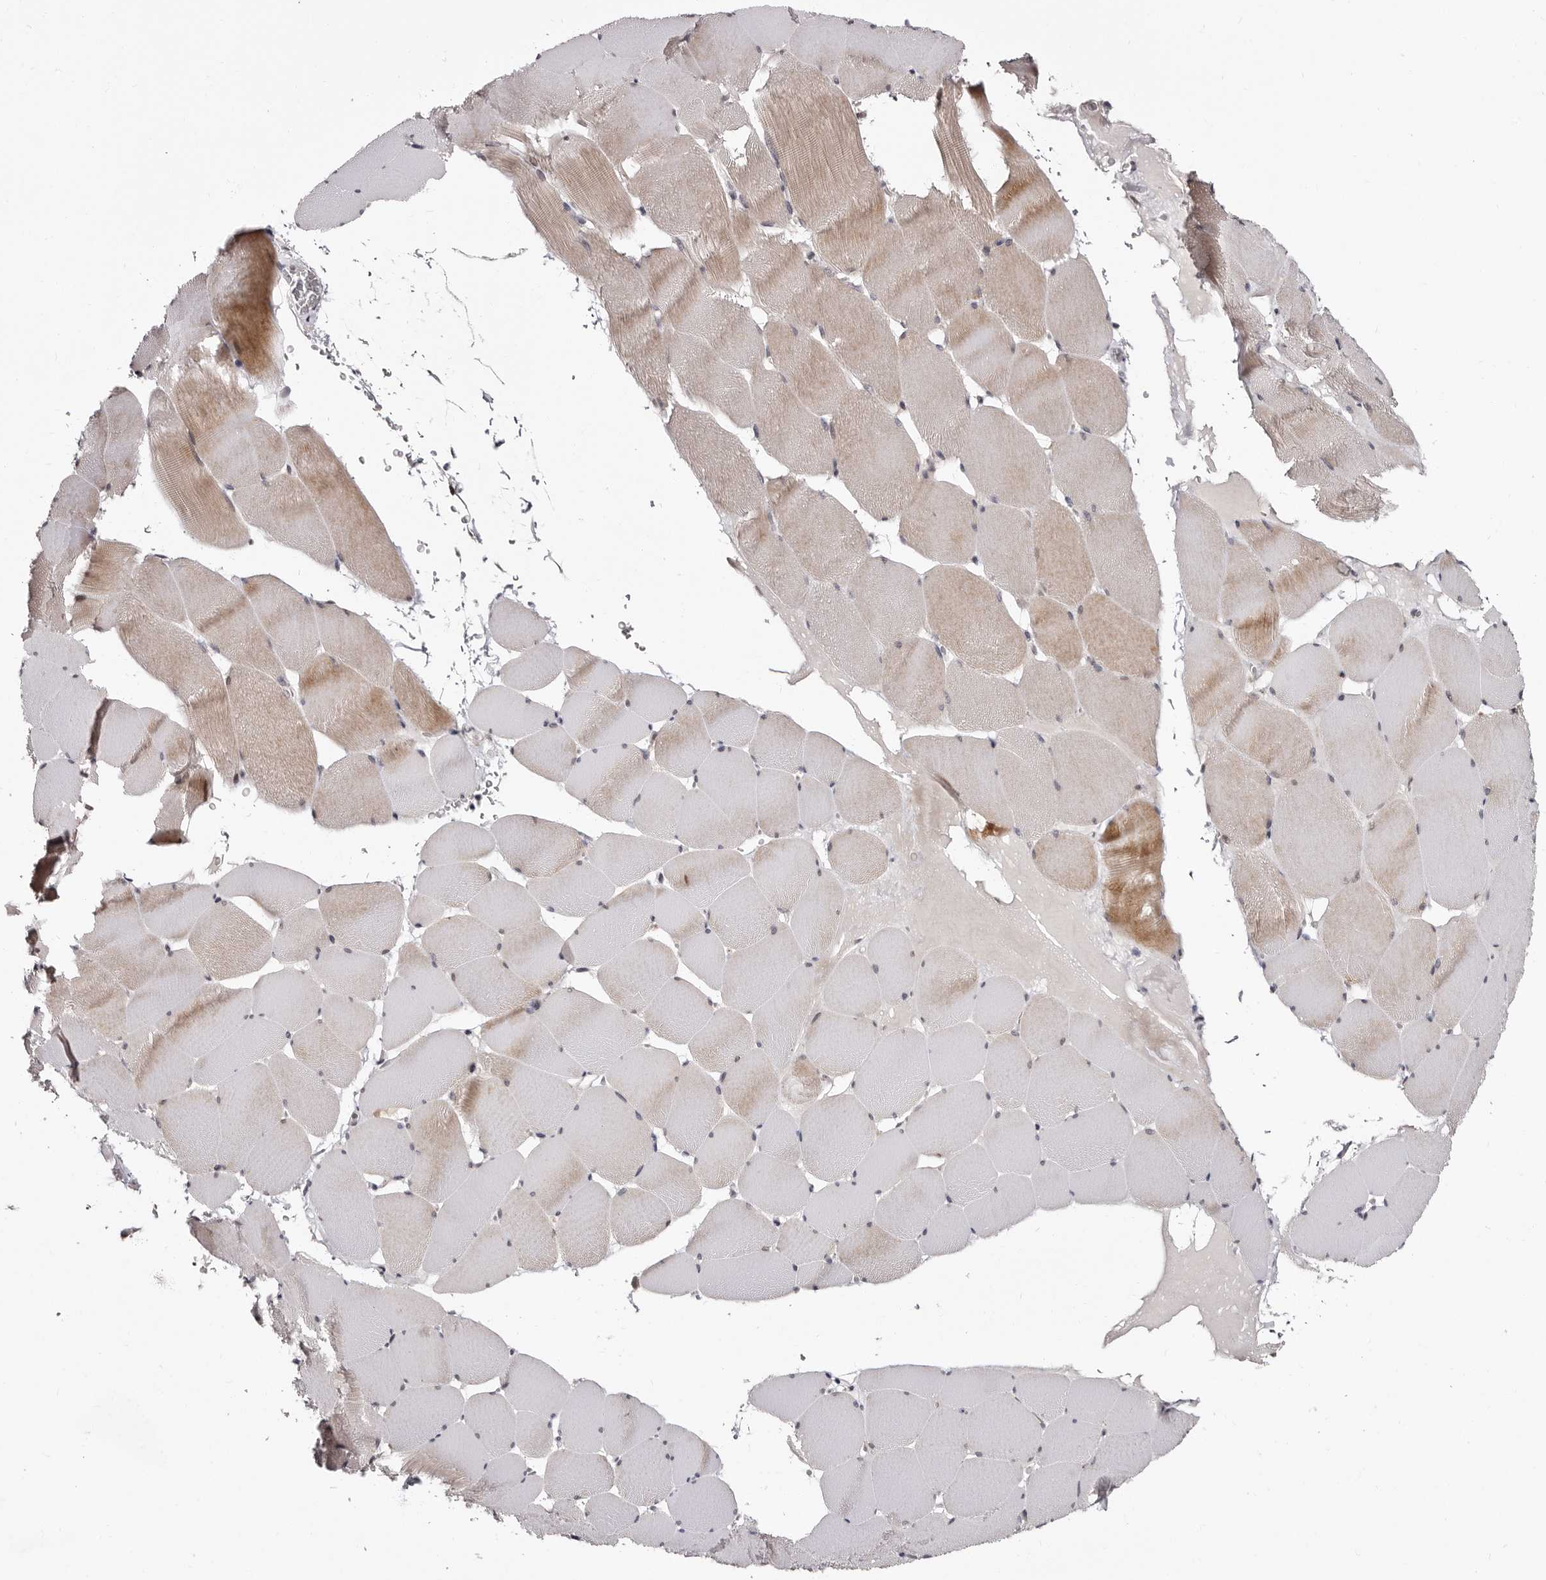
{"staining": {"intensity": "moderate", "quantity": "25%-75%", "location": "cytoplasmic/membranous"}, "tissue": "skeletal muscle", "cell_type": "Myocytes", "image_type": "normal", "snomed": [{"axis": "morphology", "description": "Normal tissue, NOS"}, {"axis": "topography", "description": "Skeletal muscle"}], "caption": "Immunohistochemistry (IHC) photomicrograph of unremarkable skeletal muscle: skeletal muscle stained using IHC displays medium levels of moderate protein expression localized specifically in the cytoplasmic/membranous of myocytes, appearing as a cytoplasmic/membranous brown color.", "gene": "PHF20L1", "patient": {"sex": "male", "age": 62}}